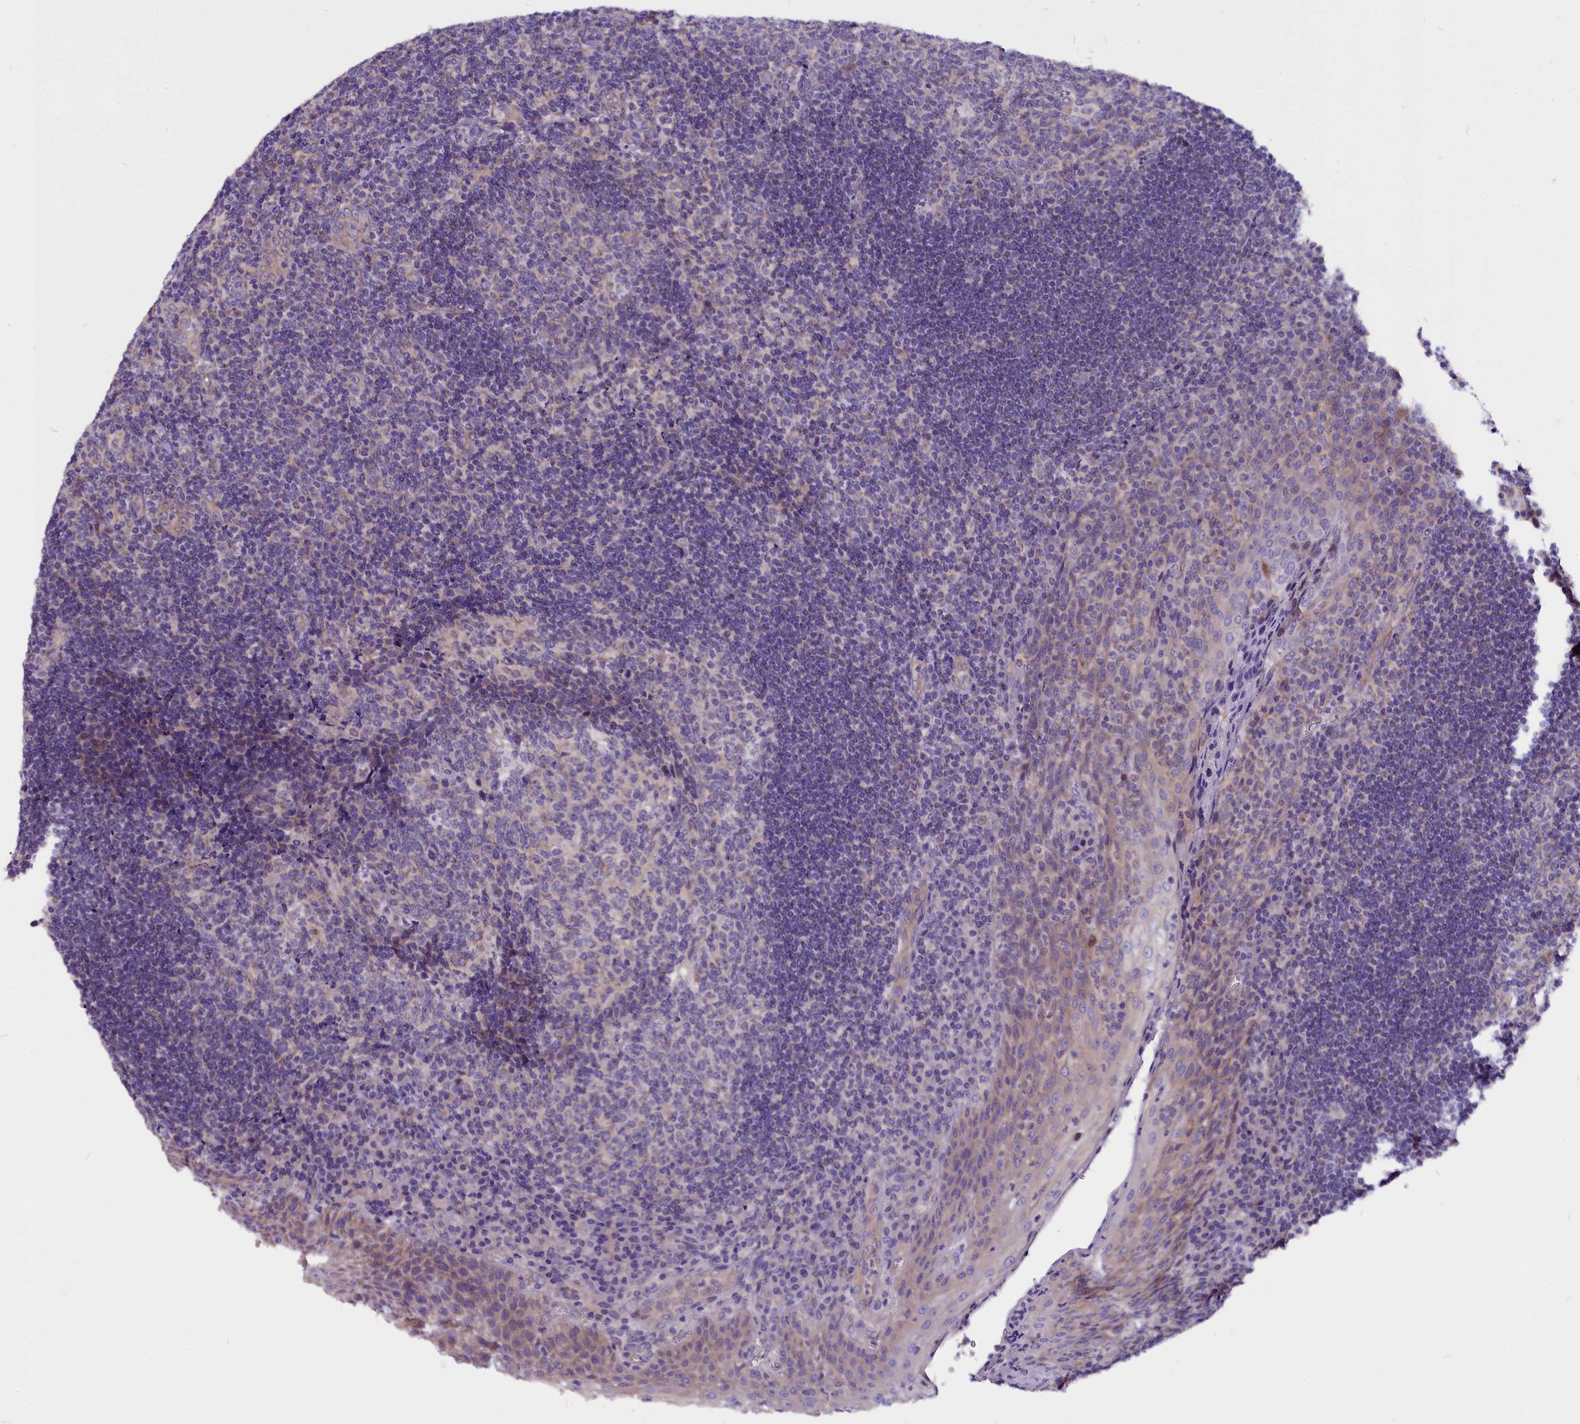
{"staining": {"intensity": "negative", "quantity": "none", "location": "none"}, "tissue": "tonsil", "cell_type": "Germinal center cells", "image_type": "normal", "snomed": [{"axis": "morphology", "description": "Normal tissue, NOS"}, {"axis": "topography", "description": "Tonsil"}], "caption": "This micrograph is of normal tonsil stained with immunohistochemistry (IHC) to label a protein in brown with the nuclei are counter-stained blue. There is no positivity in germinal center cells. (DAB immunohistochemistry visualized using brightfield microscopy, high magnification).", "gene": "CEP170", "patient": {"sex": "male", "age": 17}}